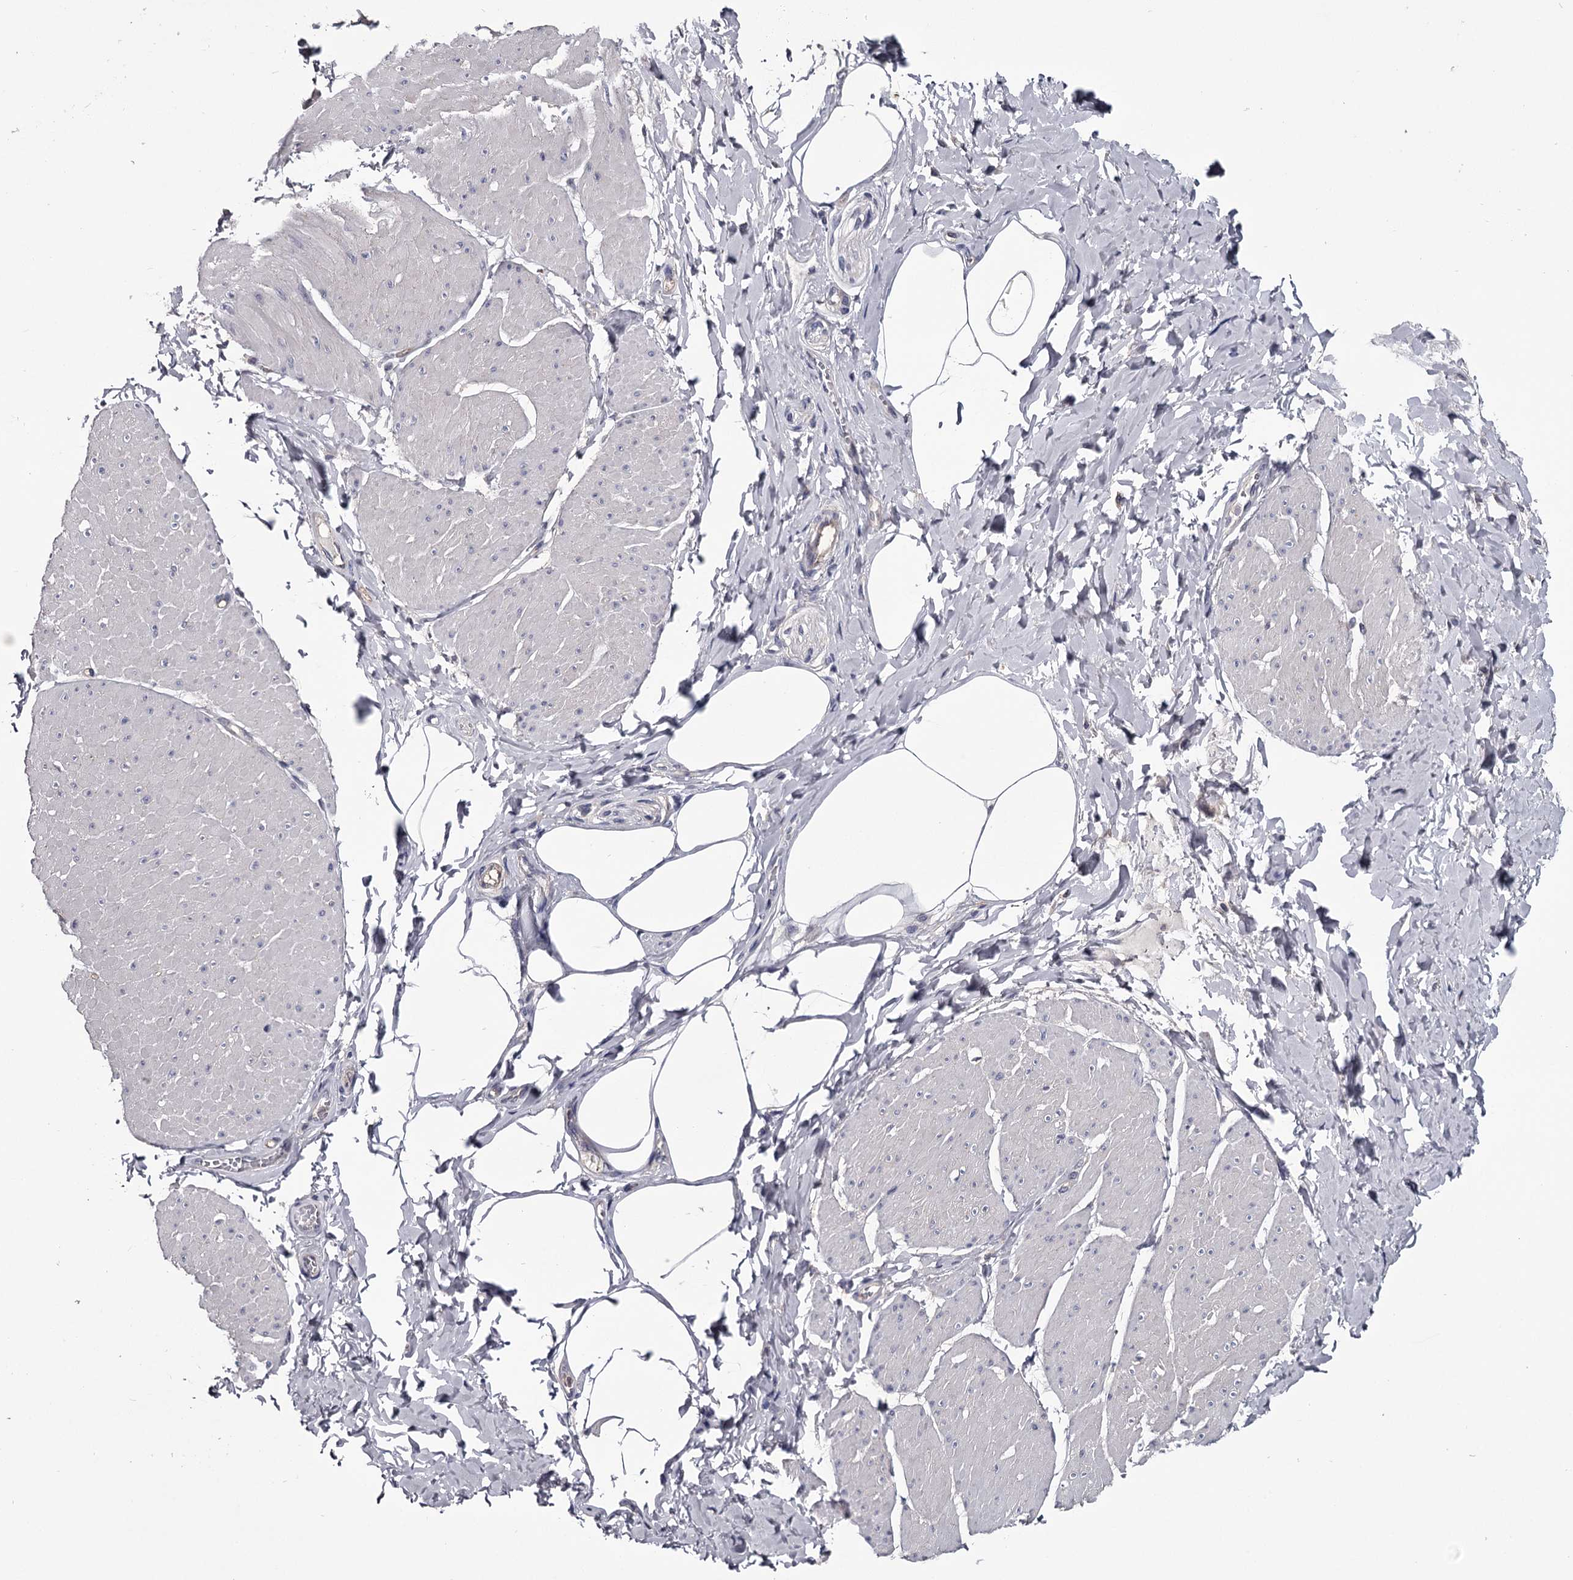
{"staining": {"intensity": "negative", "quantity": "none", "location": "none"}, "tissue": "smooth muscle", "cell_type": "Smooth muscle cells", "image_type": "normal", "snomed": [{"axis": "morphology", "description": "Urothelial carcinoma, High grade"}, {"axis": "topography", "description": "Urinary bladder"}], "caption": "Photomicrograph shows no protein positivity in smooth muscle cells of benign smooth muscle. Brightfield microscopy of immunohistochemistry stained with DAB (brown) and hematoxylin (blue), captured at high magnification.", "gene": "GSTO1", "patient": {"sex": "male", "age": 46}}